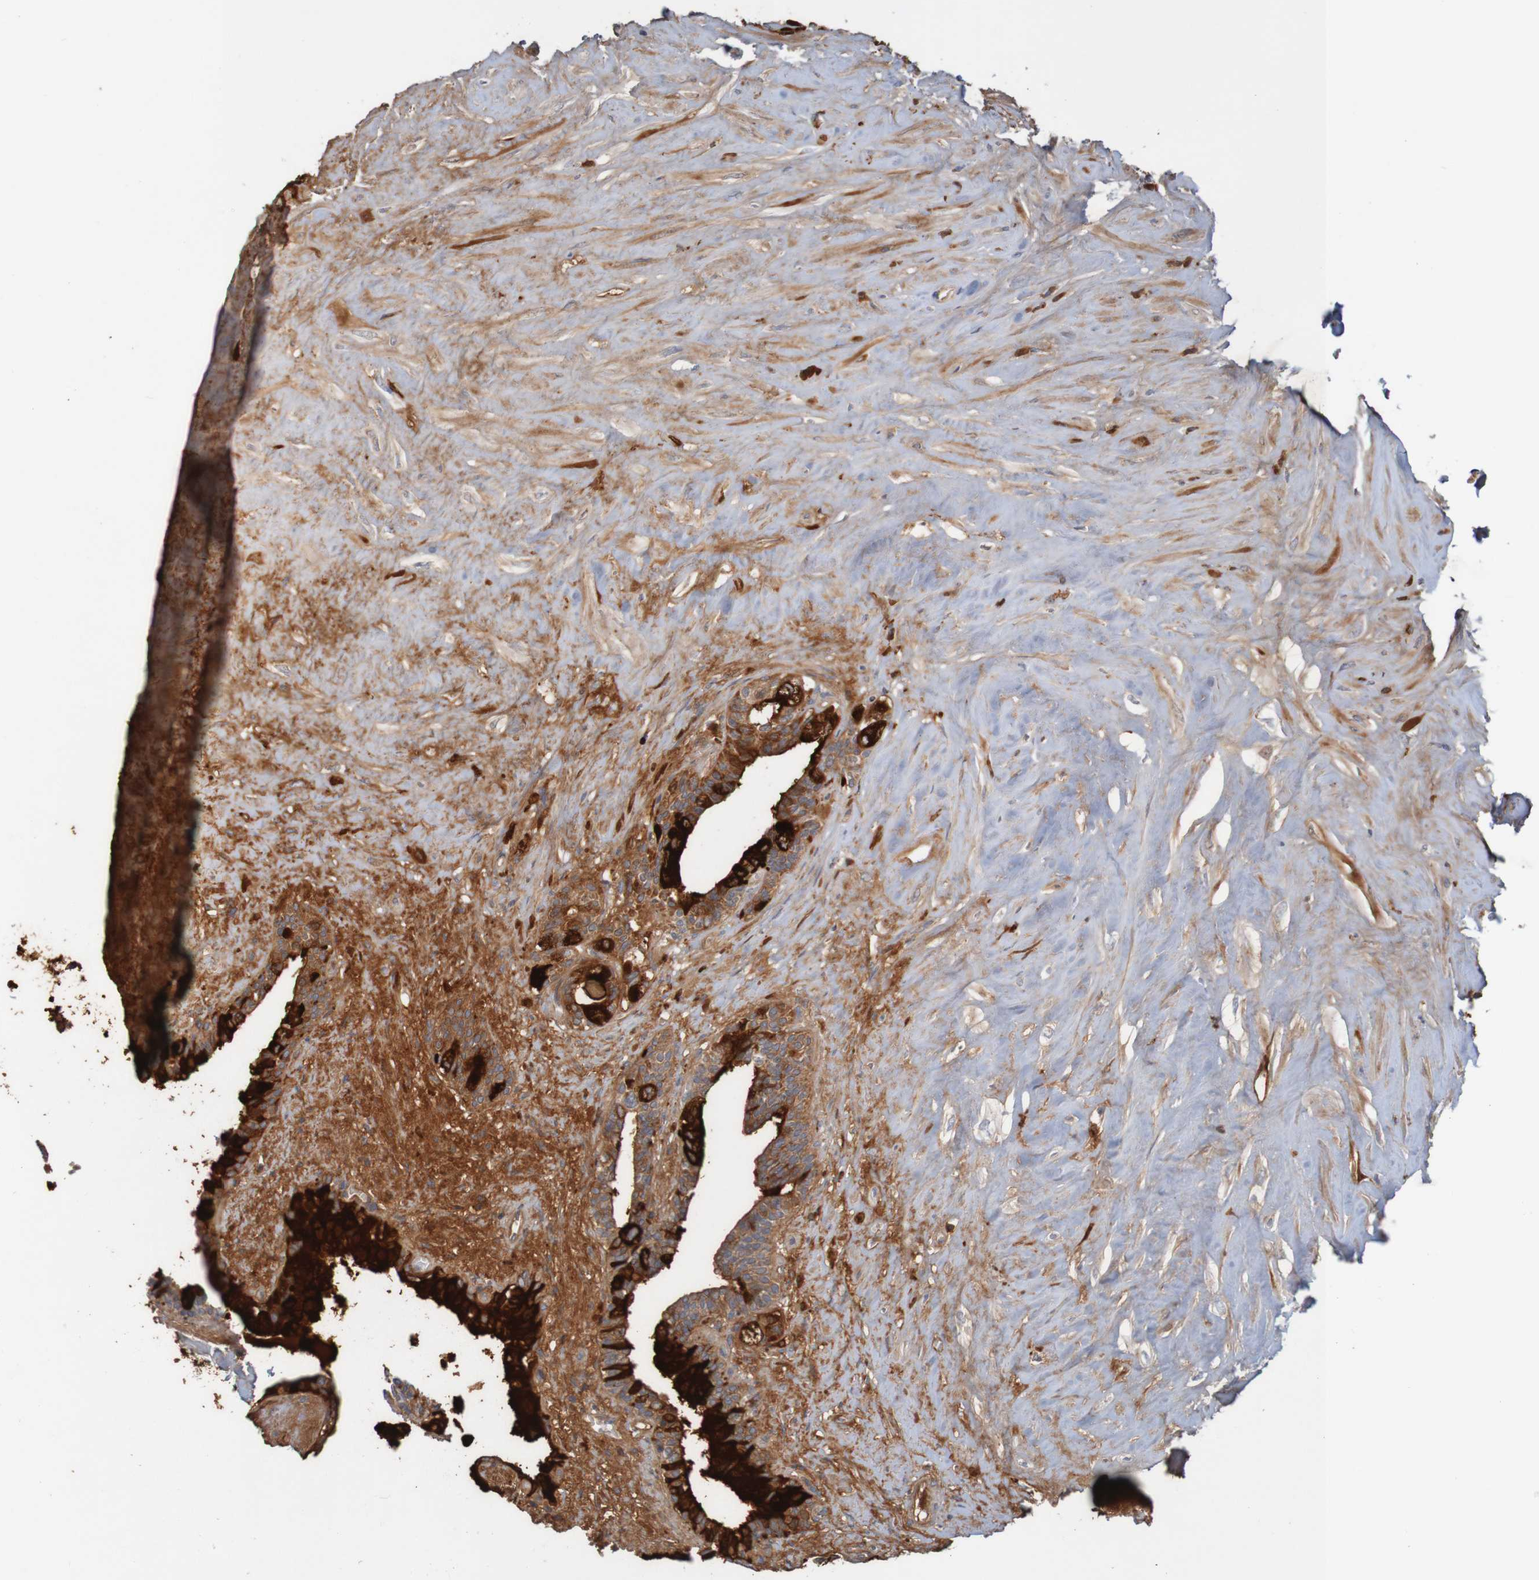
{"staining": {"intensity": "strong", "quantity": ">75%", "location": "cytoplasmic/membranous"}, "tissue": "seminal vesicle", "cell_type": "Glandular cells", "image_type": "normal", "snomed": [{"axis": "morphology", "description": "Normal tissue, NOS"}, {"axis": "topography", "description": "Seminal veicle"}], "caption": "Unremarkable seminal vesicle demonstrates strong cytoplasmic/membranous expression in approximately >75% of glandular cells, visualized by immunohistochemistry. (Brightfield microscopy of DAB IHC at high magnification).", "gene": "NAV2", "patient": {"sex": "male", "age": 63}}